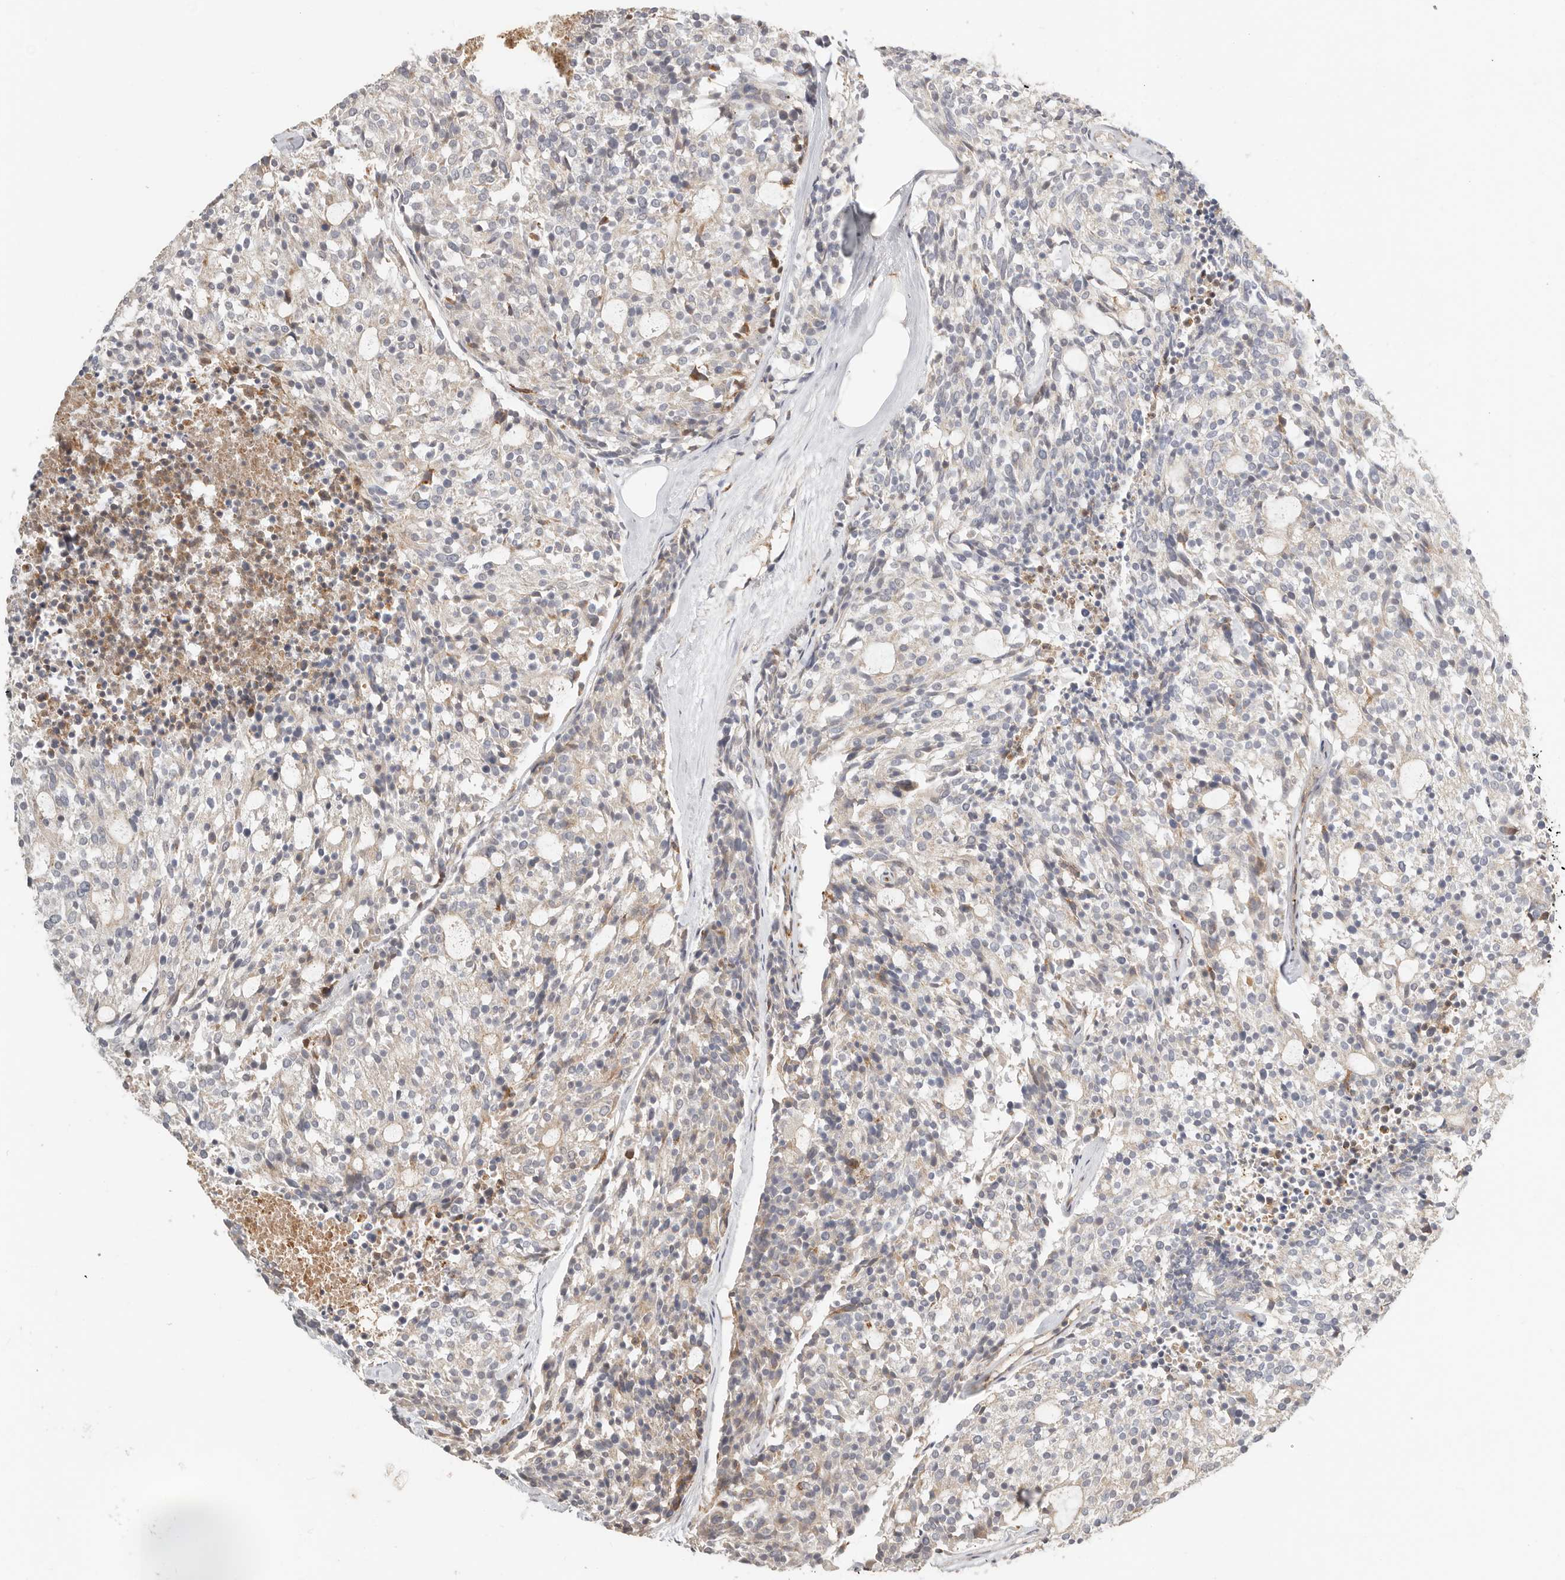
{"staining": {"intensity": "negative", "quantity": "none", "location": "none"}, "tissue": "carcinoid", "cell_type": "Tumor cells", "image_type": "cancer", "snomed": [{"axis": "morphology", "description": "Carcinoid, malignant, NOS"}, {"axis": "topography", "description": "Pancreas"}], "caption": "DAB immunohistochemical staining of human malignant carcinoid displays no significant positivity in tumor cells. (DAB IHC visualized using brightfield microscopy, high magnification).", "gene": "MTFR2", "patient": {"sex": "female", "age": 54}}